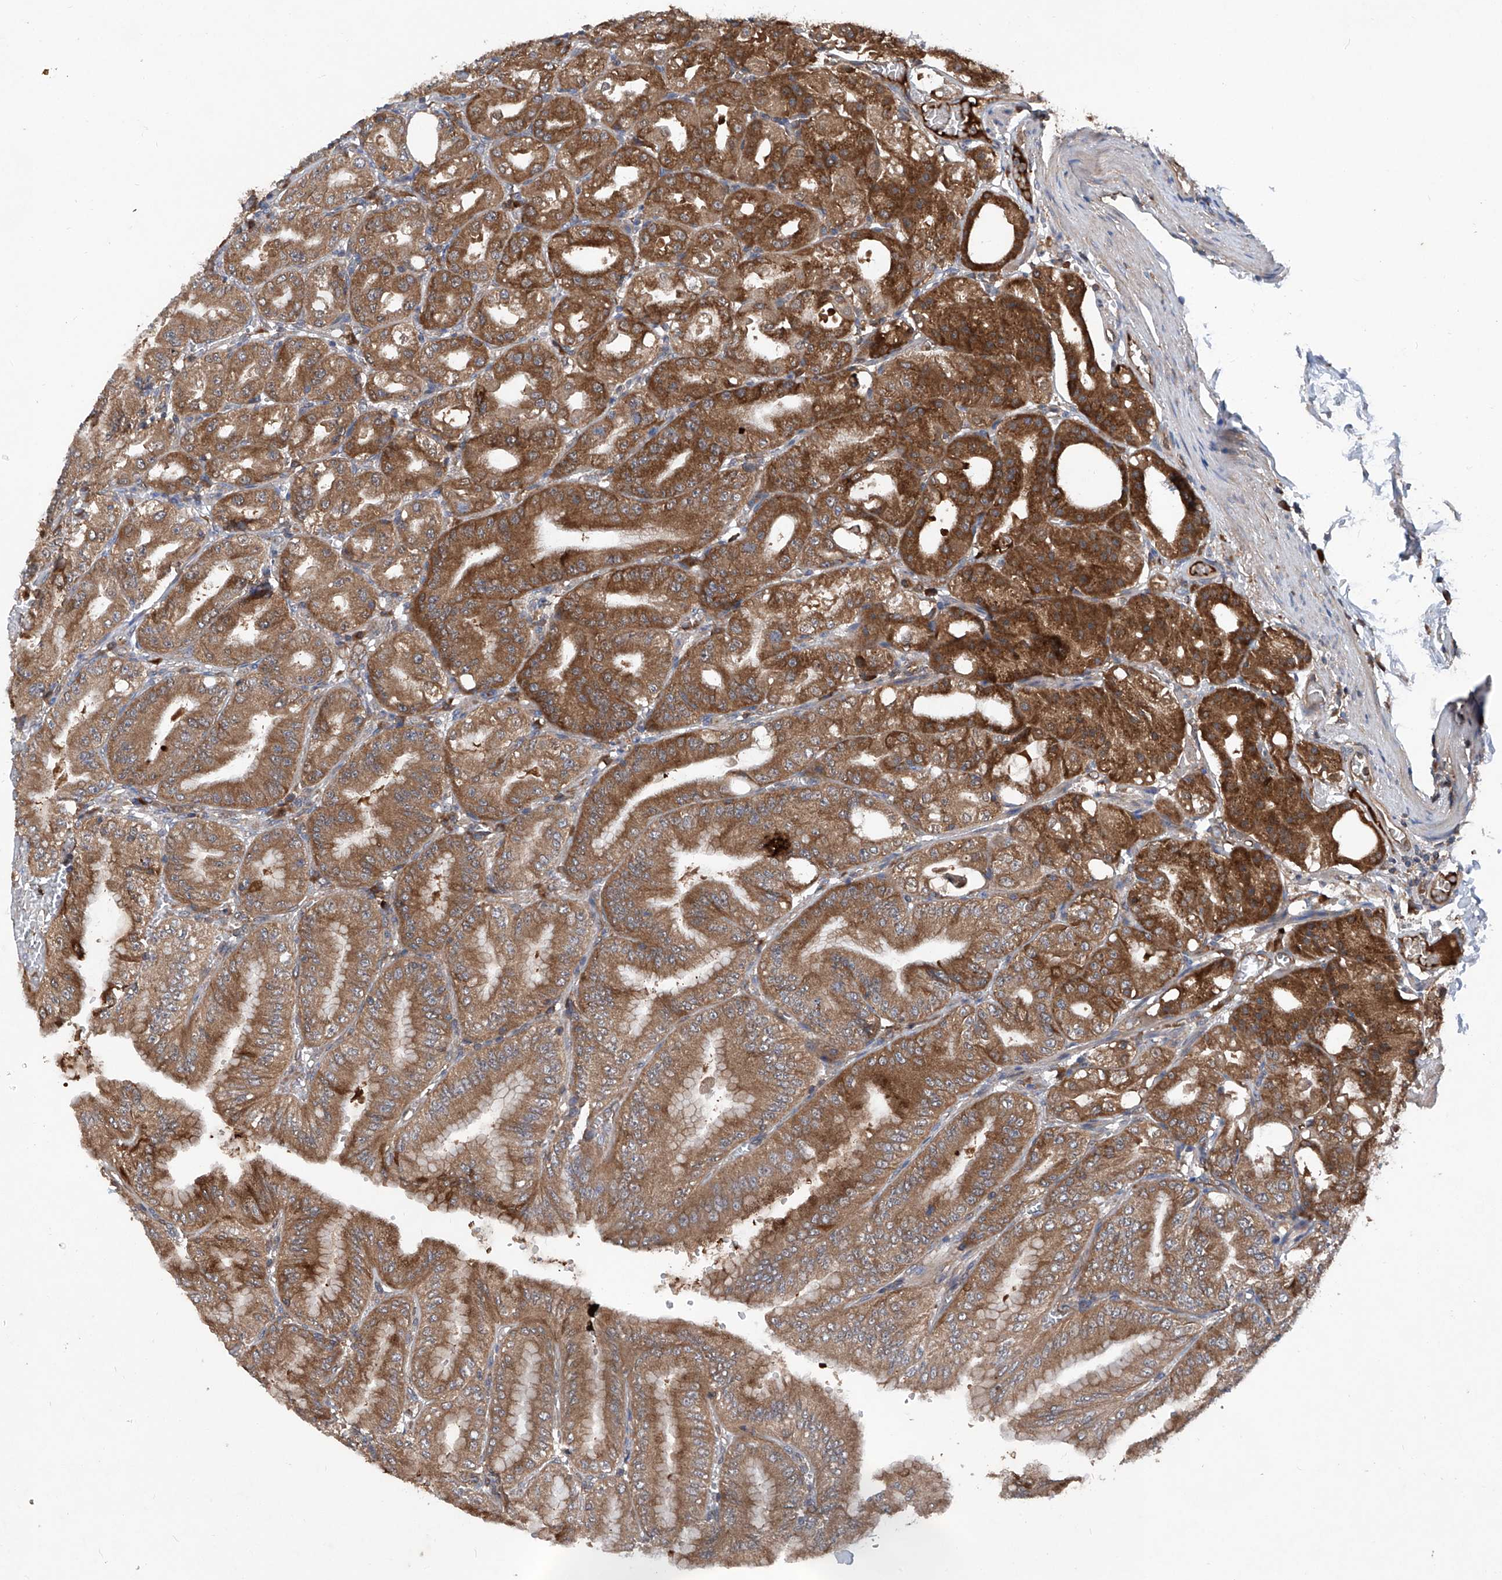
{"staining": {"intensity": "strong", "quantity": ">75%", "location": "cytoplasmic/membranous,nuclear"}, "tissue": "stomach", "cell_type": "Glandular cells", "image_type": "normal", "snomed": [{"axis": "morphology", "description": "Normal tissue, NOS"}, {"axis": "topography", "description": "Stomach, lower"}], "caption": "A high-resolution histopathology image shows immunohistochemistry staining of unremarkable stomach, which shows strong cytoplasmic/membranous,nuclear expression in about >75% of glandular cells.", "gene": "ASCC3", "patient": {"sex": "male", "age": 71}}